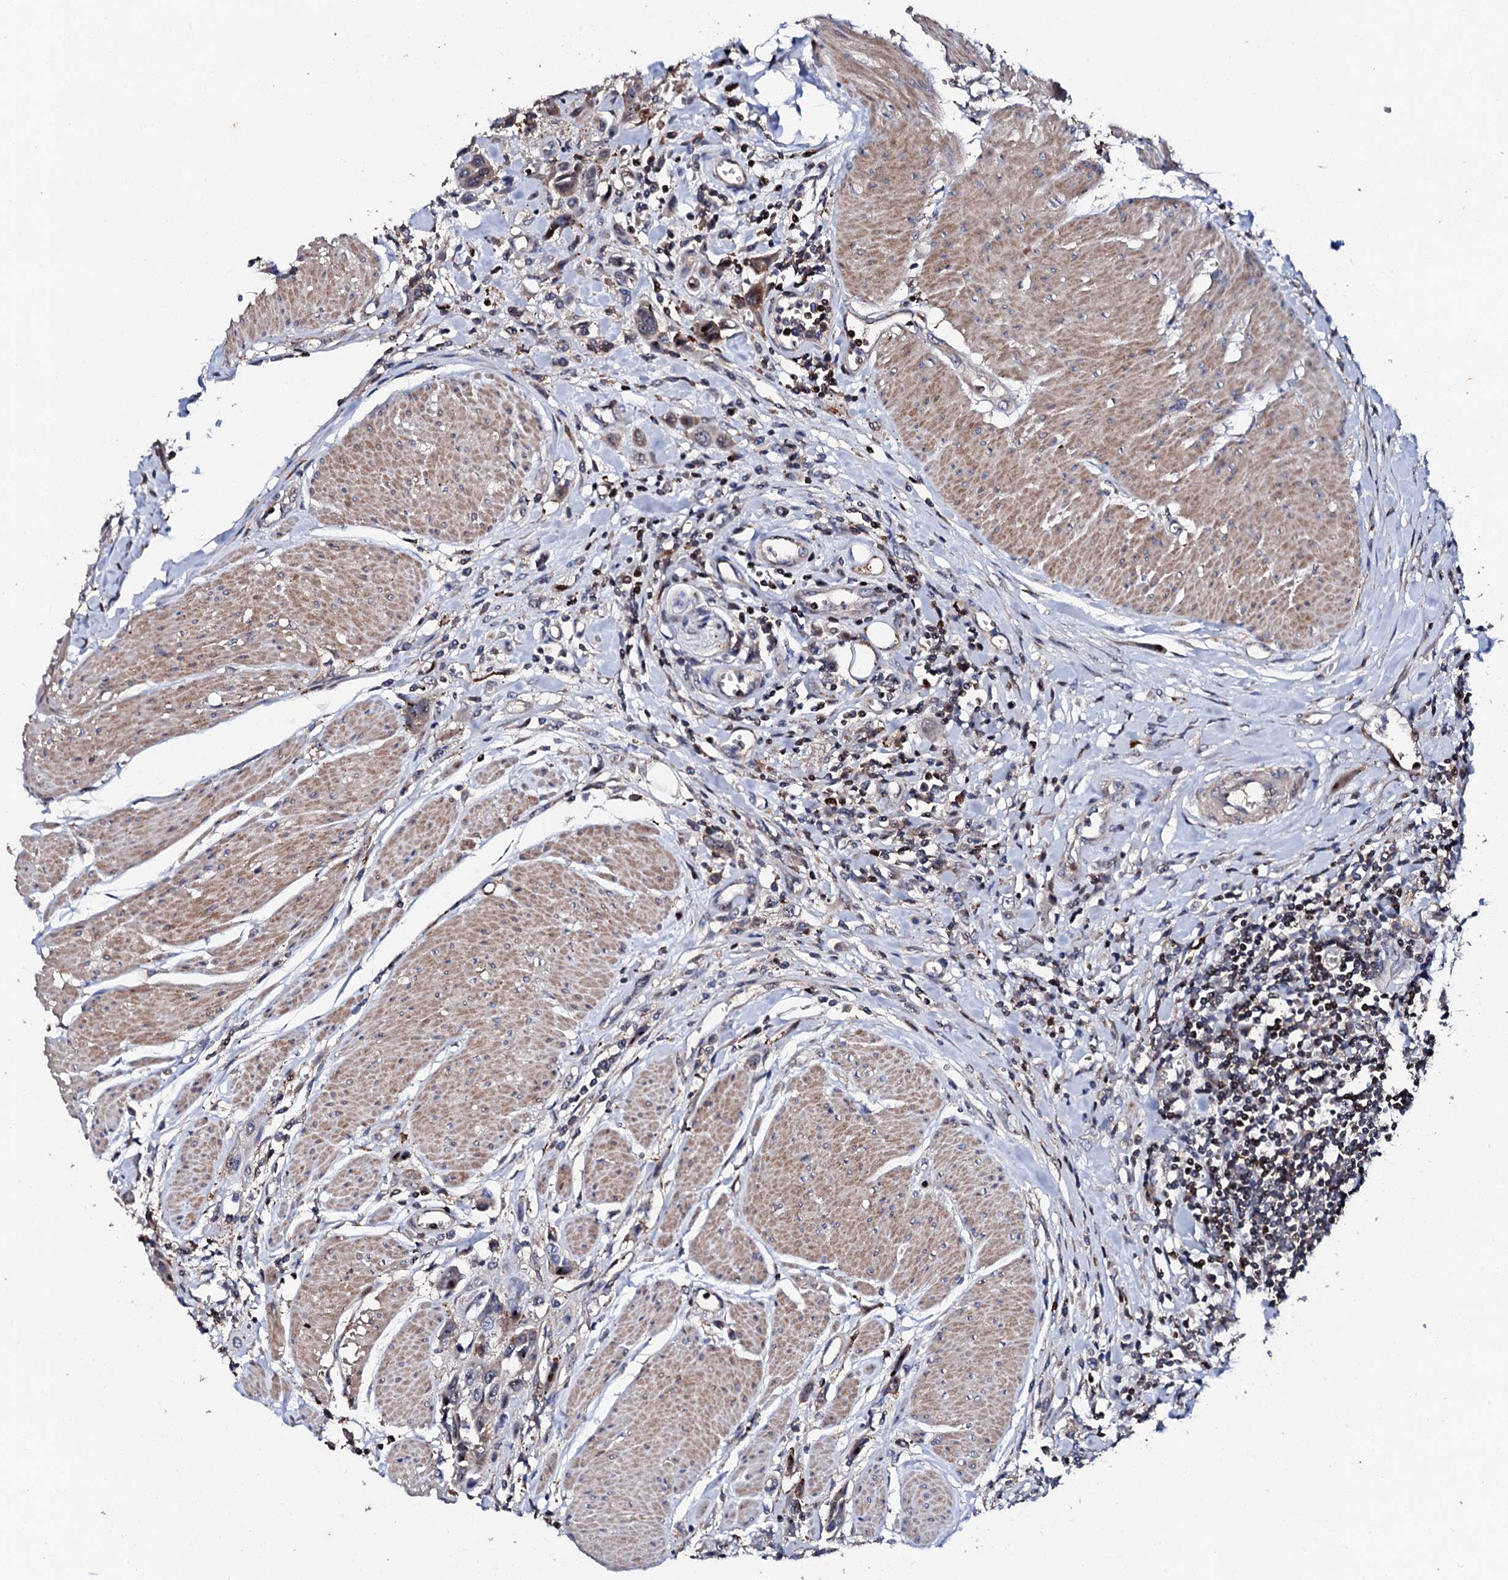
{"staining": {"intensity": "moderate", "quantity": ">75%", "location": "cytoplasmic/membranous"}, "tissue": "urothelial cancer", "cell_type": "Tumor cells", "image_type": "cancer", "snomed": [{"axis": "morphology", "description": "Urothelial carcinoma, High grade"}, {"axis": "topography", "description": "Urinary bladder"}], "caption": "A photomicrograph of human urothelial cancer stained for a protein displays moderate cytoplasmic/membranous brown staining in tumor cells. (IHC, brightfield microscopy, high magnification).", "gene": "GTPBP4", "patient": {"sex": "male", "age": 50}}